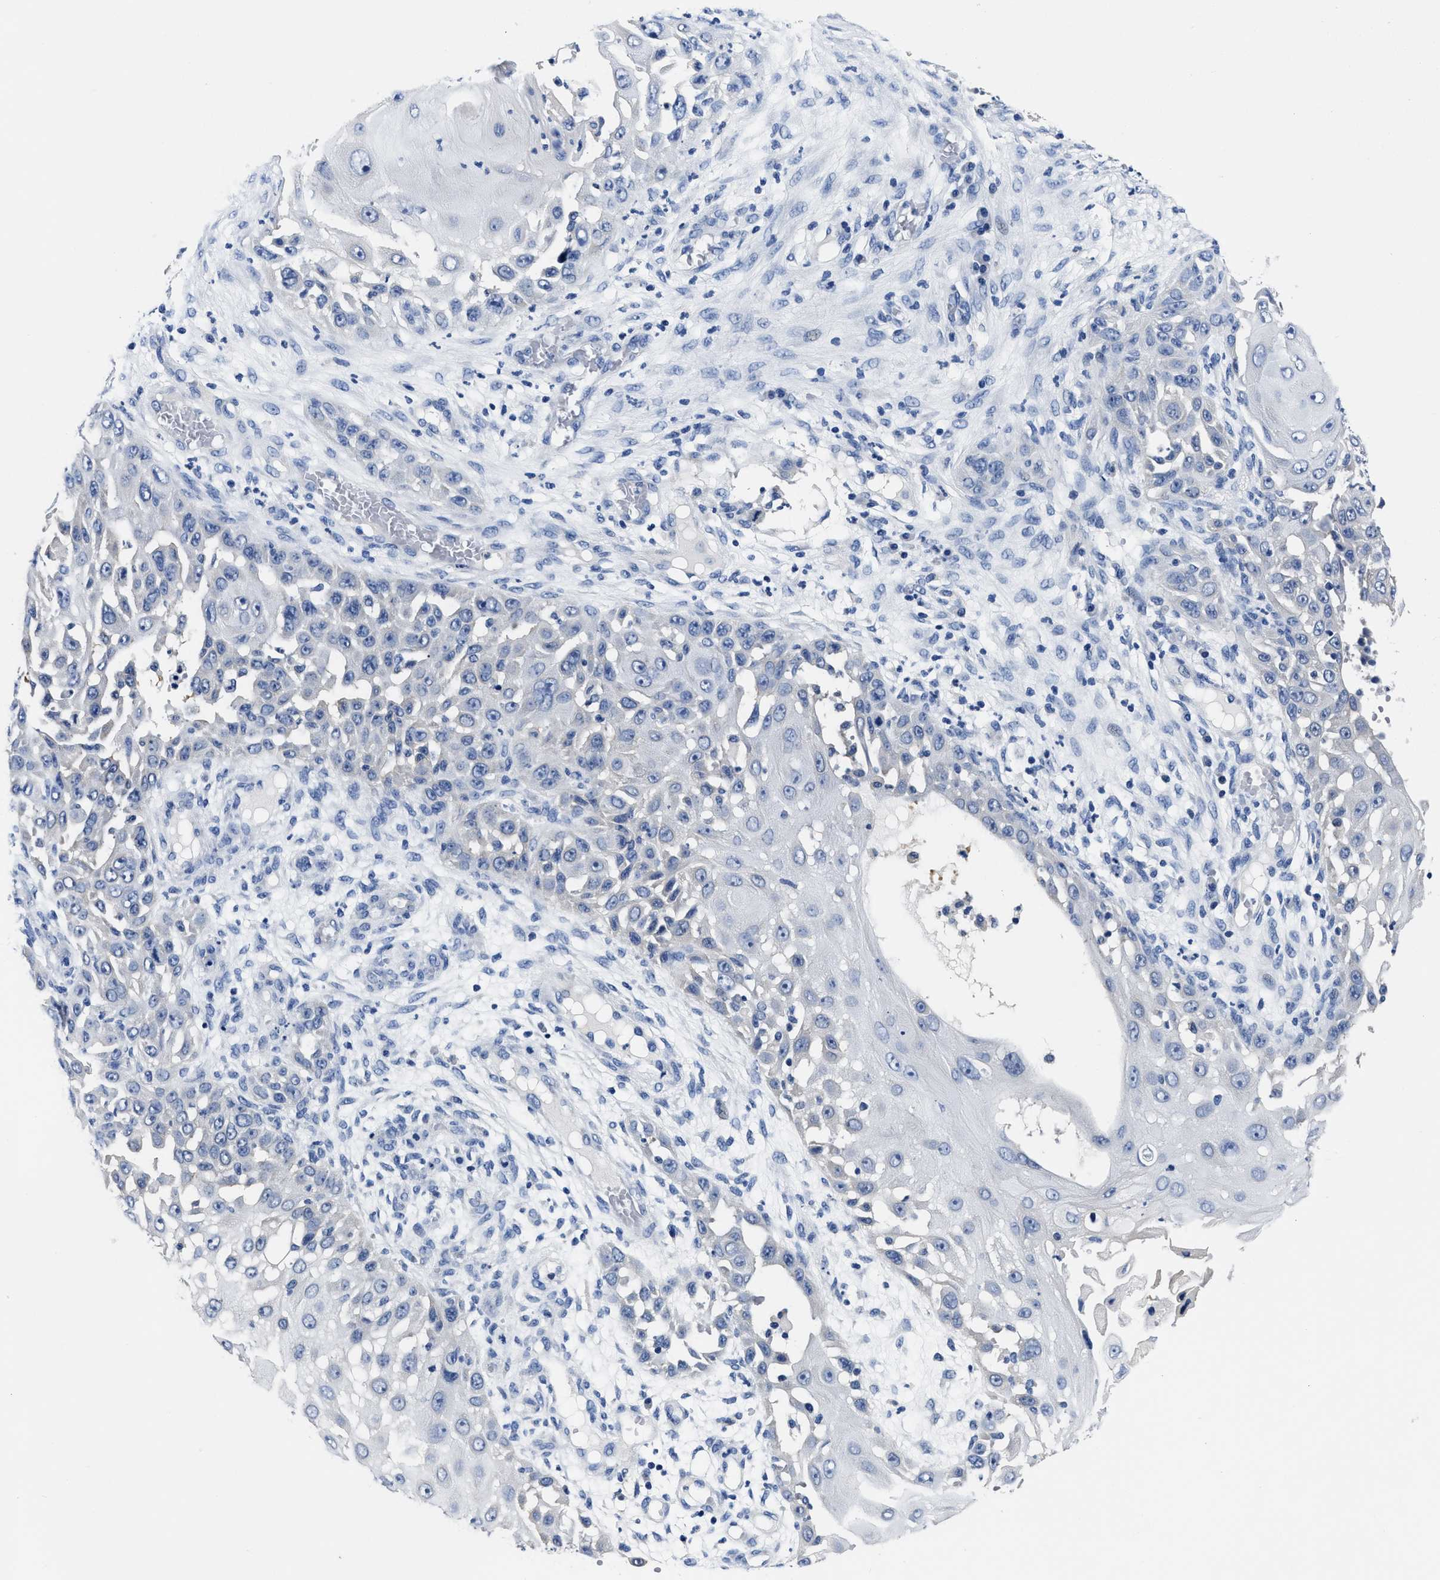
{"staining": {"intensity": "negative", "quantity": "none", "location": "none"}, "tissue": "skin cancer", "cell_type": "Tumor cells", "image_type": "cancer", "snomed": [{"axis": "morphology", "description": "Squamous cell carcinoma, NOS"}, {"axis": "topography", "description": "Skin"}], "caption": "An immunohistochemistry (IHC) photomicrograph of squamous cell carcinoma (skin) is shown. There is no staining in tumor cells of squamous cell carcinoma (skin). (DAB IHC with hematoxylin counter stain).", "gene": "SLC35F1", "patient": {"sex": "female", "age": 44}}